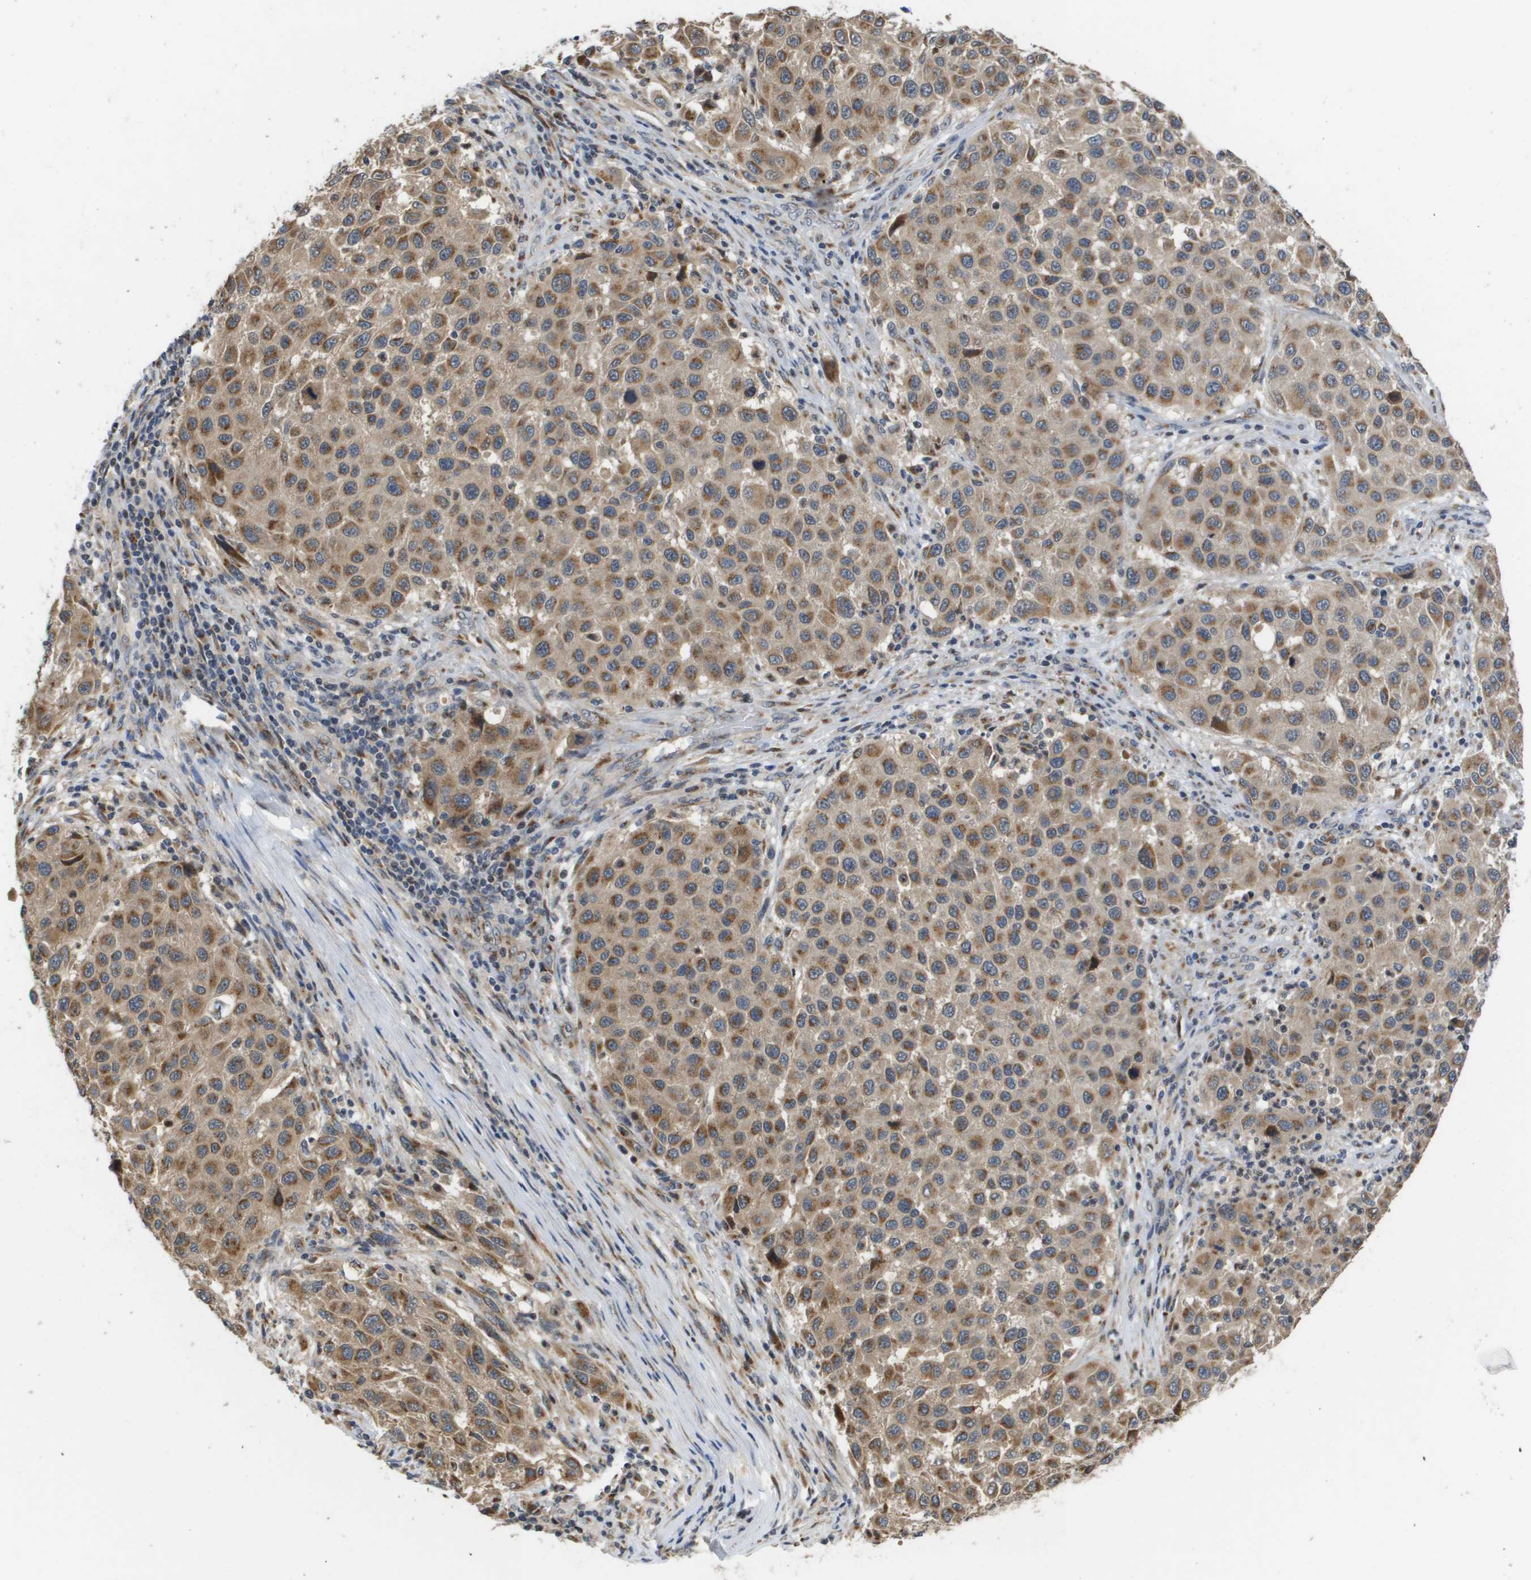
{"staining": {"intensity": "moderate", "quantity": ">75%", "location": "cytoplasmic/membranous"}, "tissue": "melanoma", "cell_type": "Tumor cells", "image_type": "cancer", "snomed": [{"axis": "morphology", "description": "Malignant melanoma, Metastatic site"}, {"axis": "topography", "description": "Lymph node"}], "caption": "IHC of human melanoma reveals medium levels of moderate cytoplasmic/membranous expression in approximately >75% of tumor cells.", "gene": "PCK1", "patient": {"sex": "male", "age": 61}}